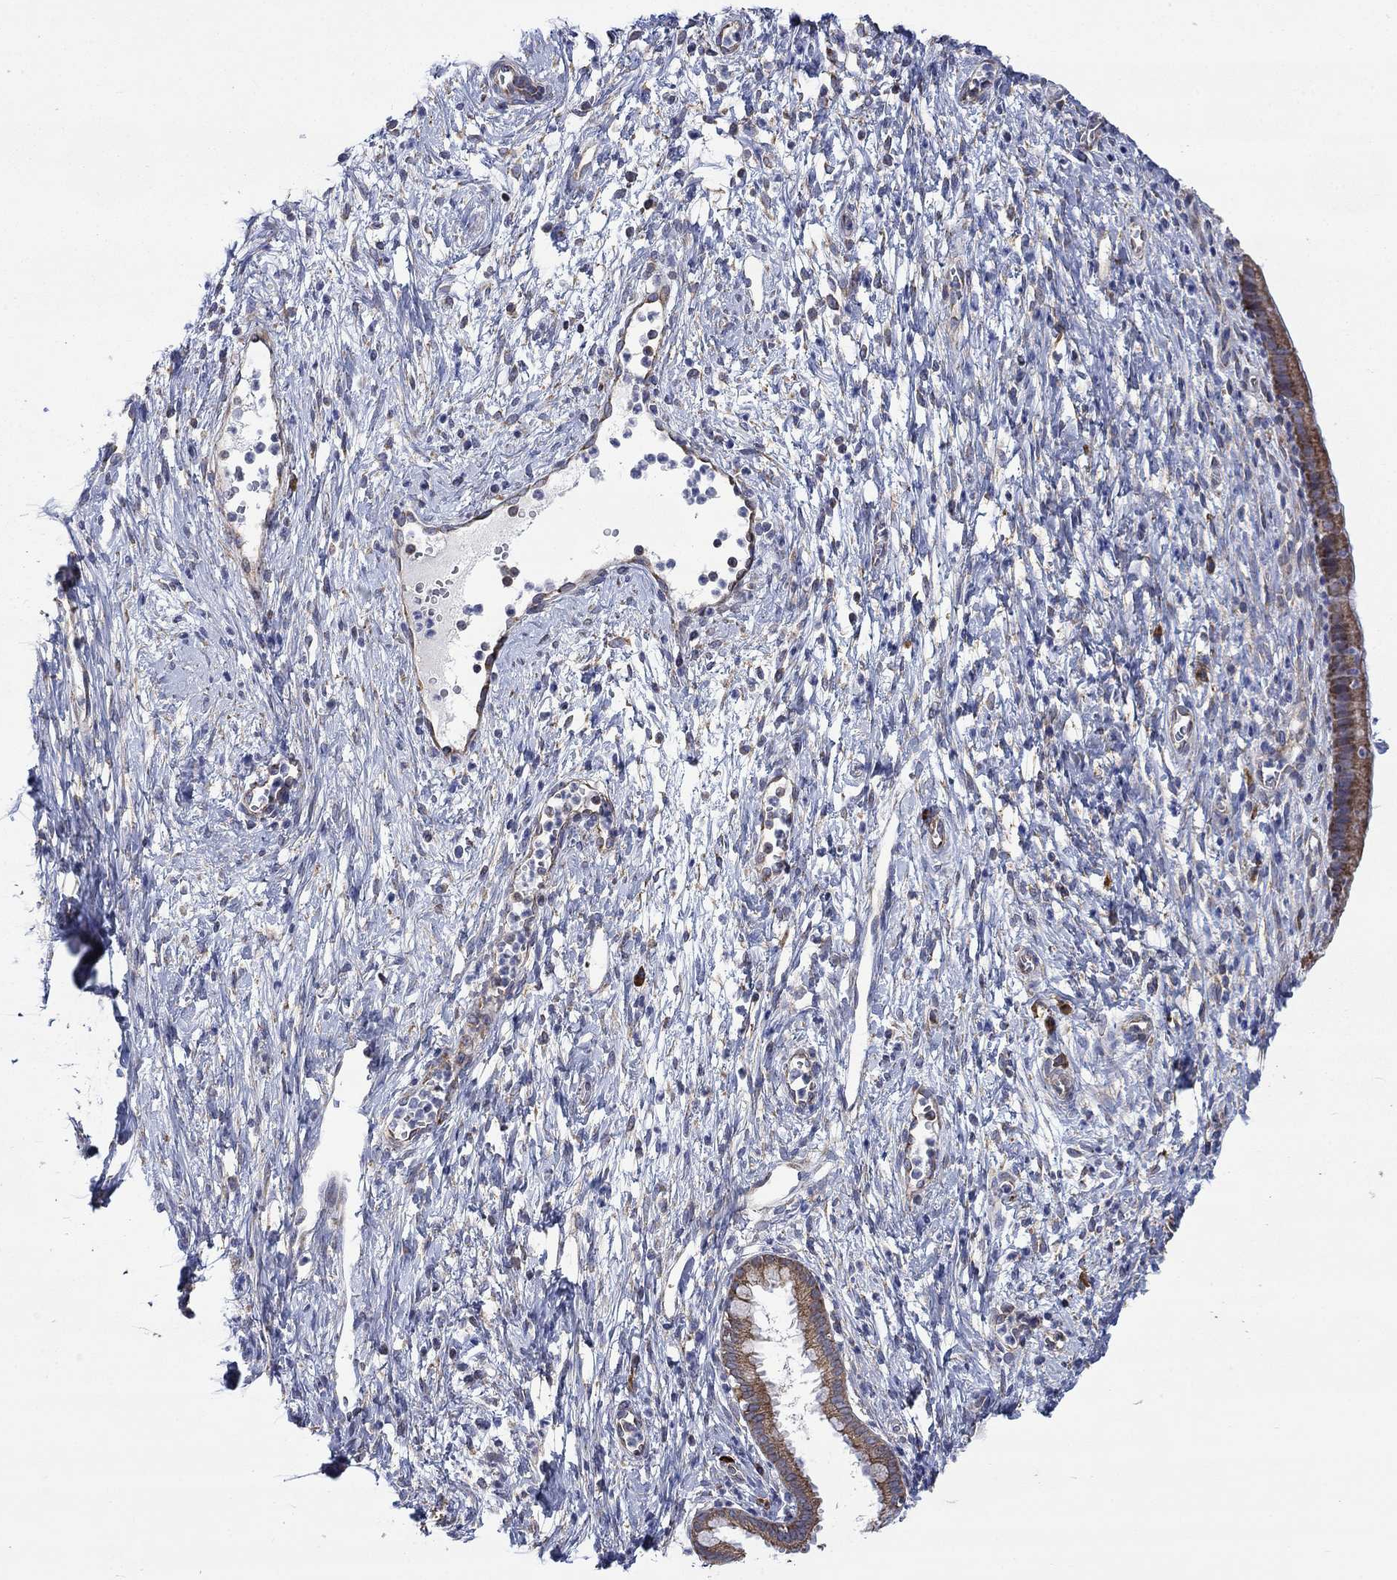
{"staining": {"intensity": "moderate", "quantity": ">75%", "location": "cytoplasmic/membranous"}, "tissue": "cervical cancer", "cell_type": "Tumor cells", "image_type": "cancer", "snomed": [{"axis": "morphology", "description": "Squamous cell carcinoma, NOS"}, {"axis": "topography", "description": "Cervix"}], "caption": "Cervical cancer stained with a protein marker shows moderate staining in tumor cells.", "gene": "RPLP0", "patient": {"sex": "female", "age": 32}}